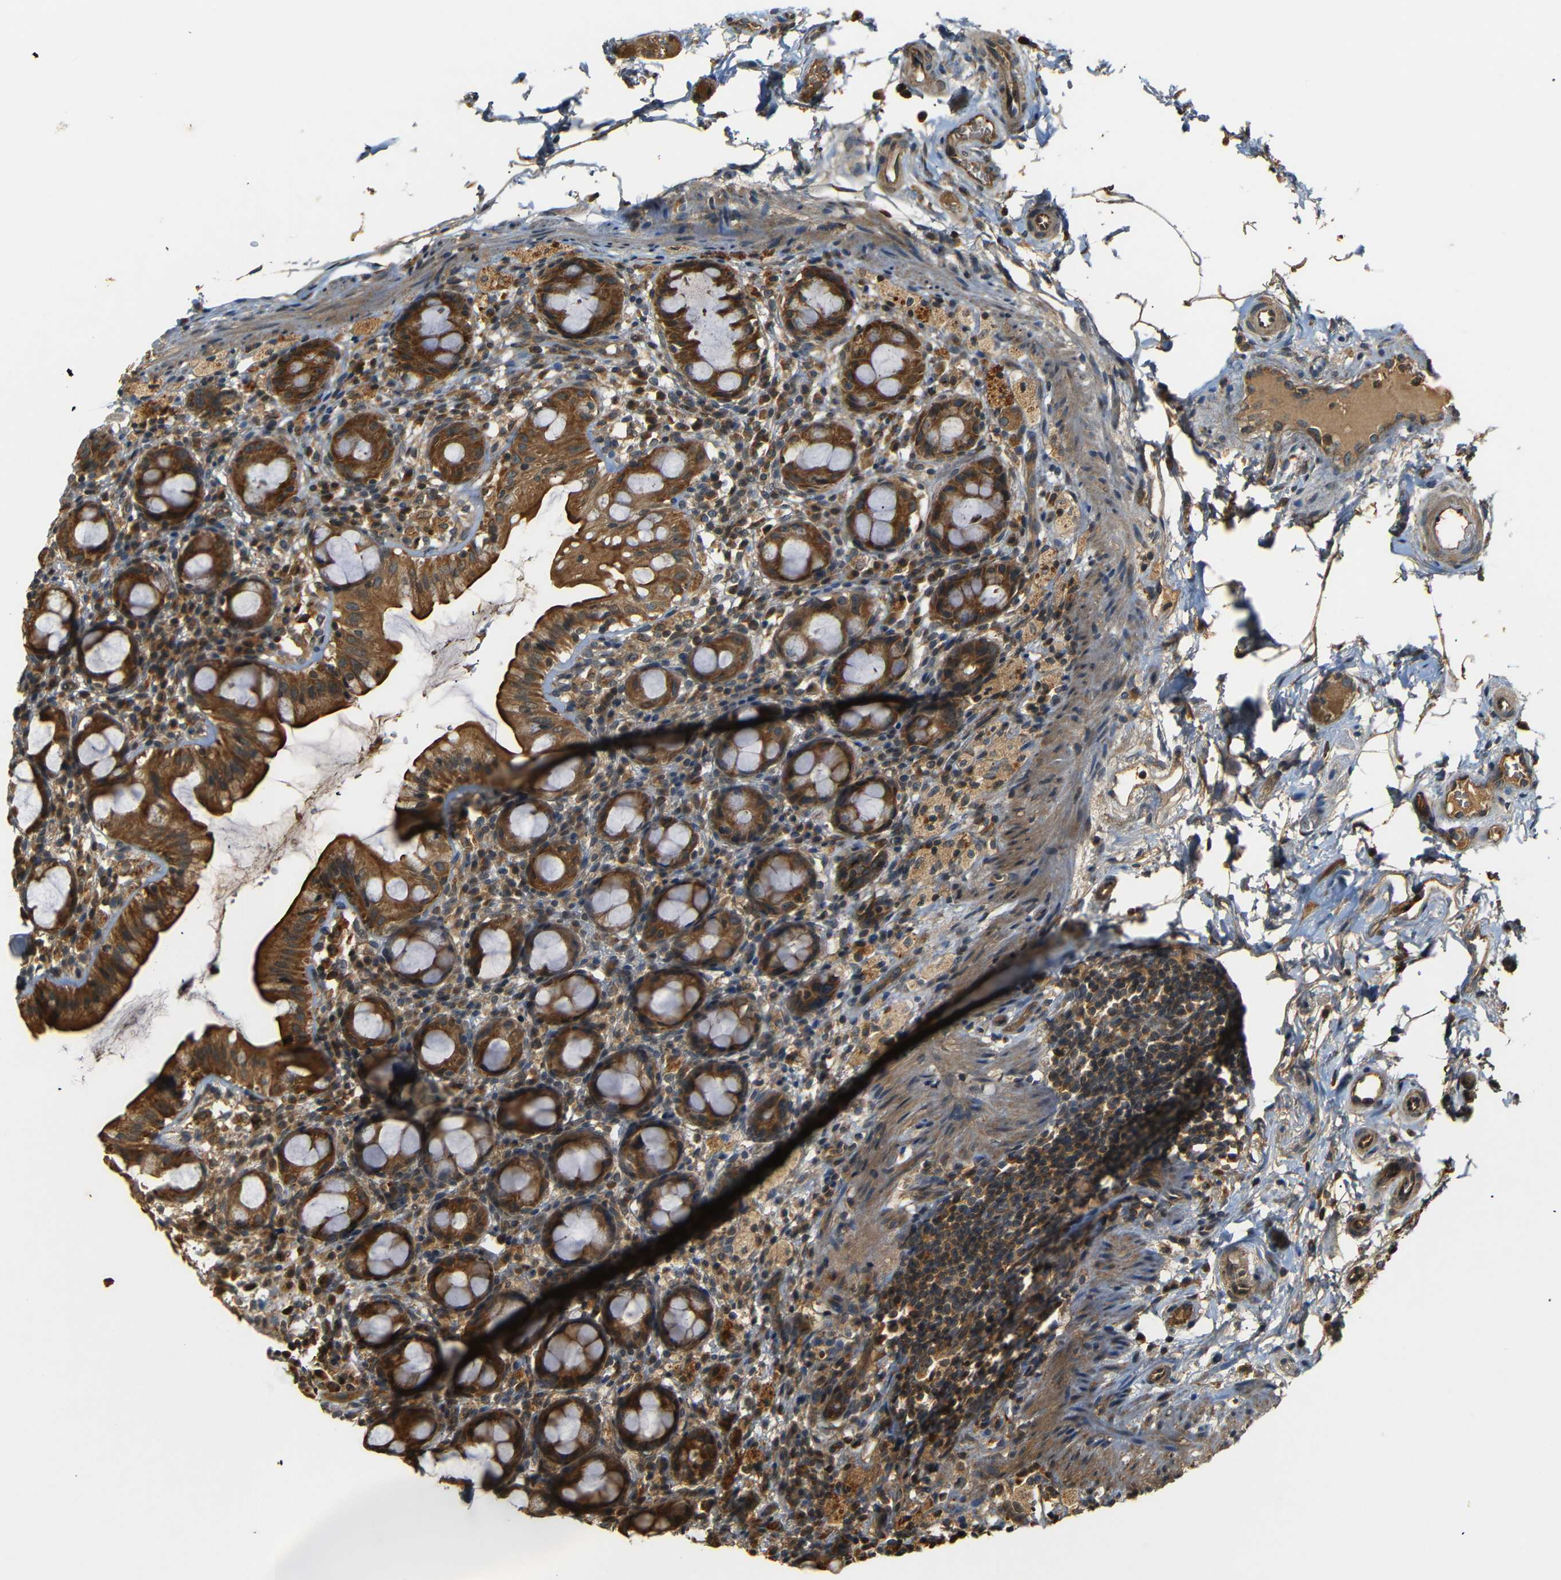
{"staining": {"intensity": "moderate", "quantity": ">75%", "location": "cytoplasmic/membranous"}, "tissue": "rectum", "cell_type": "Glandular cells", "image_type": "normal", "snomed": [{"axis": "morphology", "description": "Normal tissue, NOS"}, {"axis": "topography", "description": "Rectum"}], "caption": "Unremarkable rectum exhibits moderate cytoplasmic/membranous positivity in about >75% of glandular cells, visualized by immunohistochemistry. The staining was performed using DAB (3,3'-diaminobenzidine), with brown indicating positive protein expression. Nuclei are stained blue with hematoxylin.", "gene": "TANK", "patient": {"sex": "male", "age": 44}}